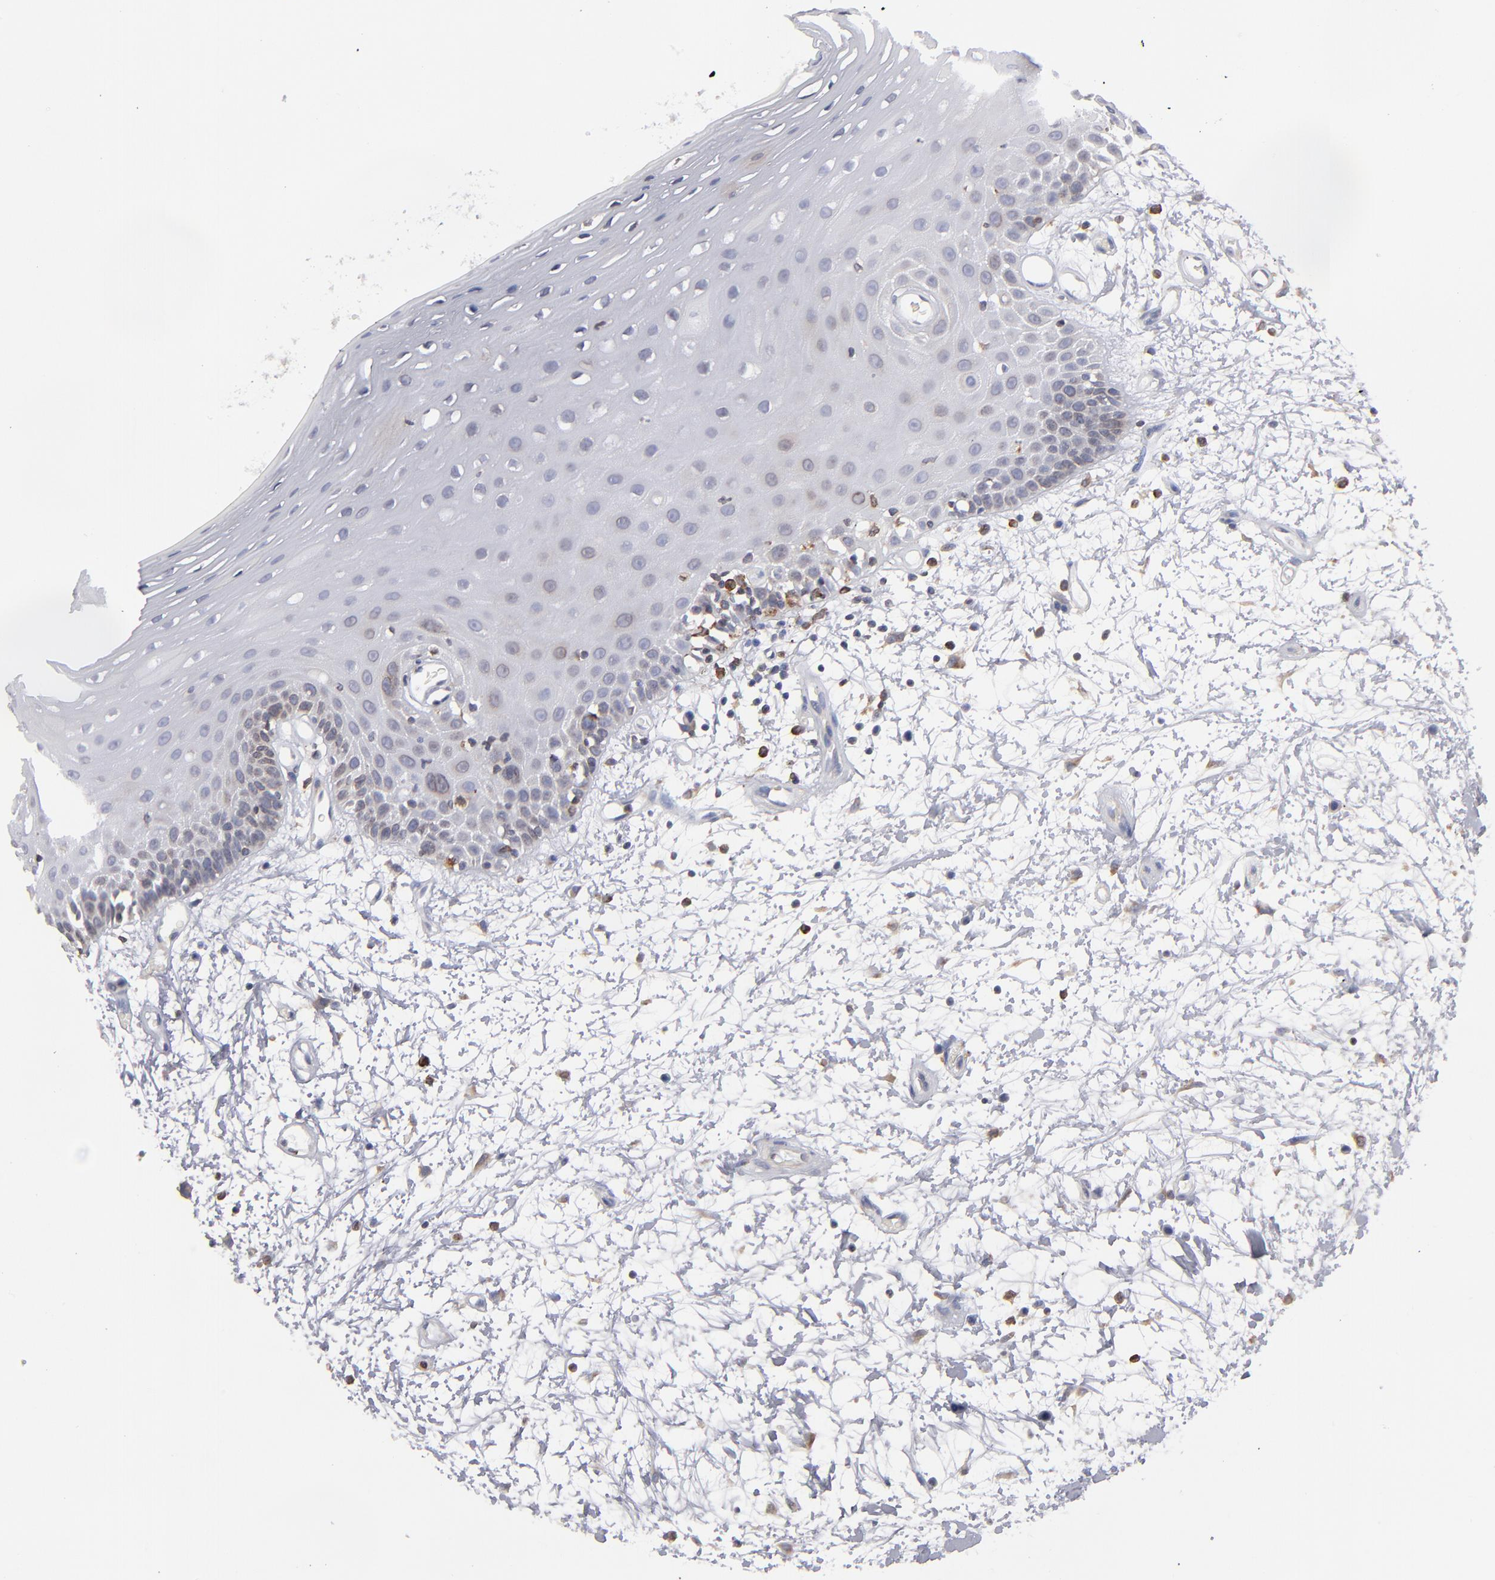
{"staining": {"intensity": "weak", "quantity": "<25%", "location": "cytoplasmic/membranous"}, "tissue": "oral mucosa", "cell_type": "Squamous epithelial cells", "image_type": "normal", "snomed": [{"axis": "morphology", "description": "Normal tissue, NOS"}, {"axis": "topography", "description": "Oral tissue"}], "caption": "An immunohistochemistry micrograph of normal oral mucosa is shown. There is no staining in squamous epithelial cells of oral mucosa.", "gene": "TMX1", "patient": {"sex": "female", "age": 79}}